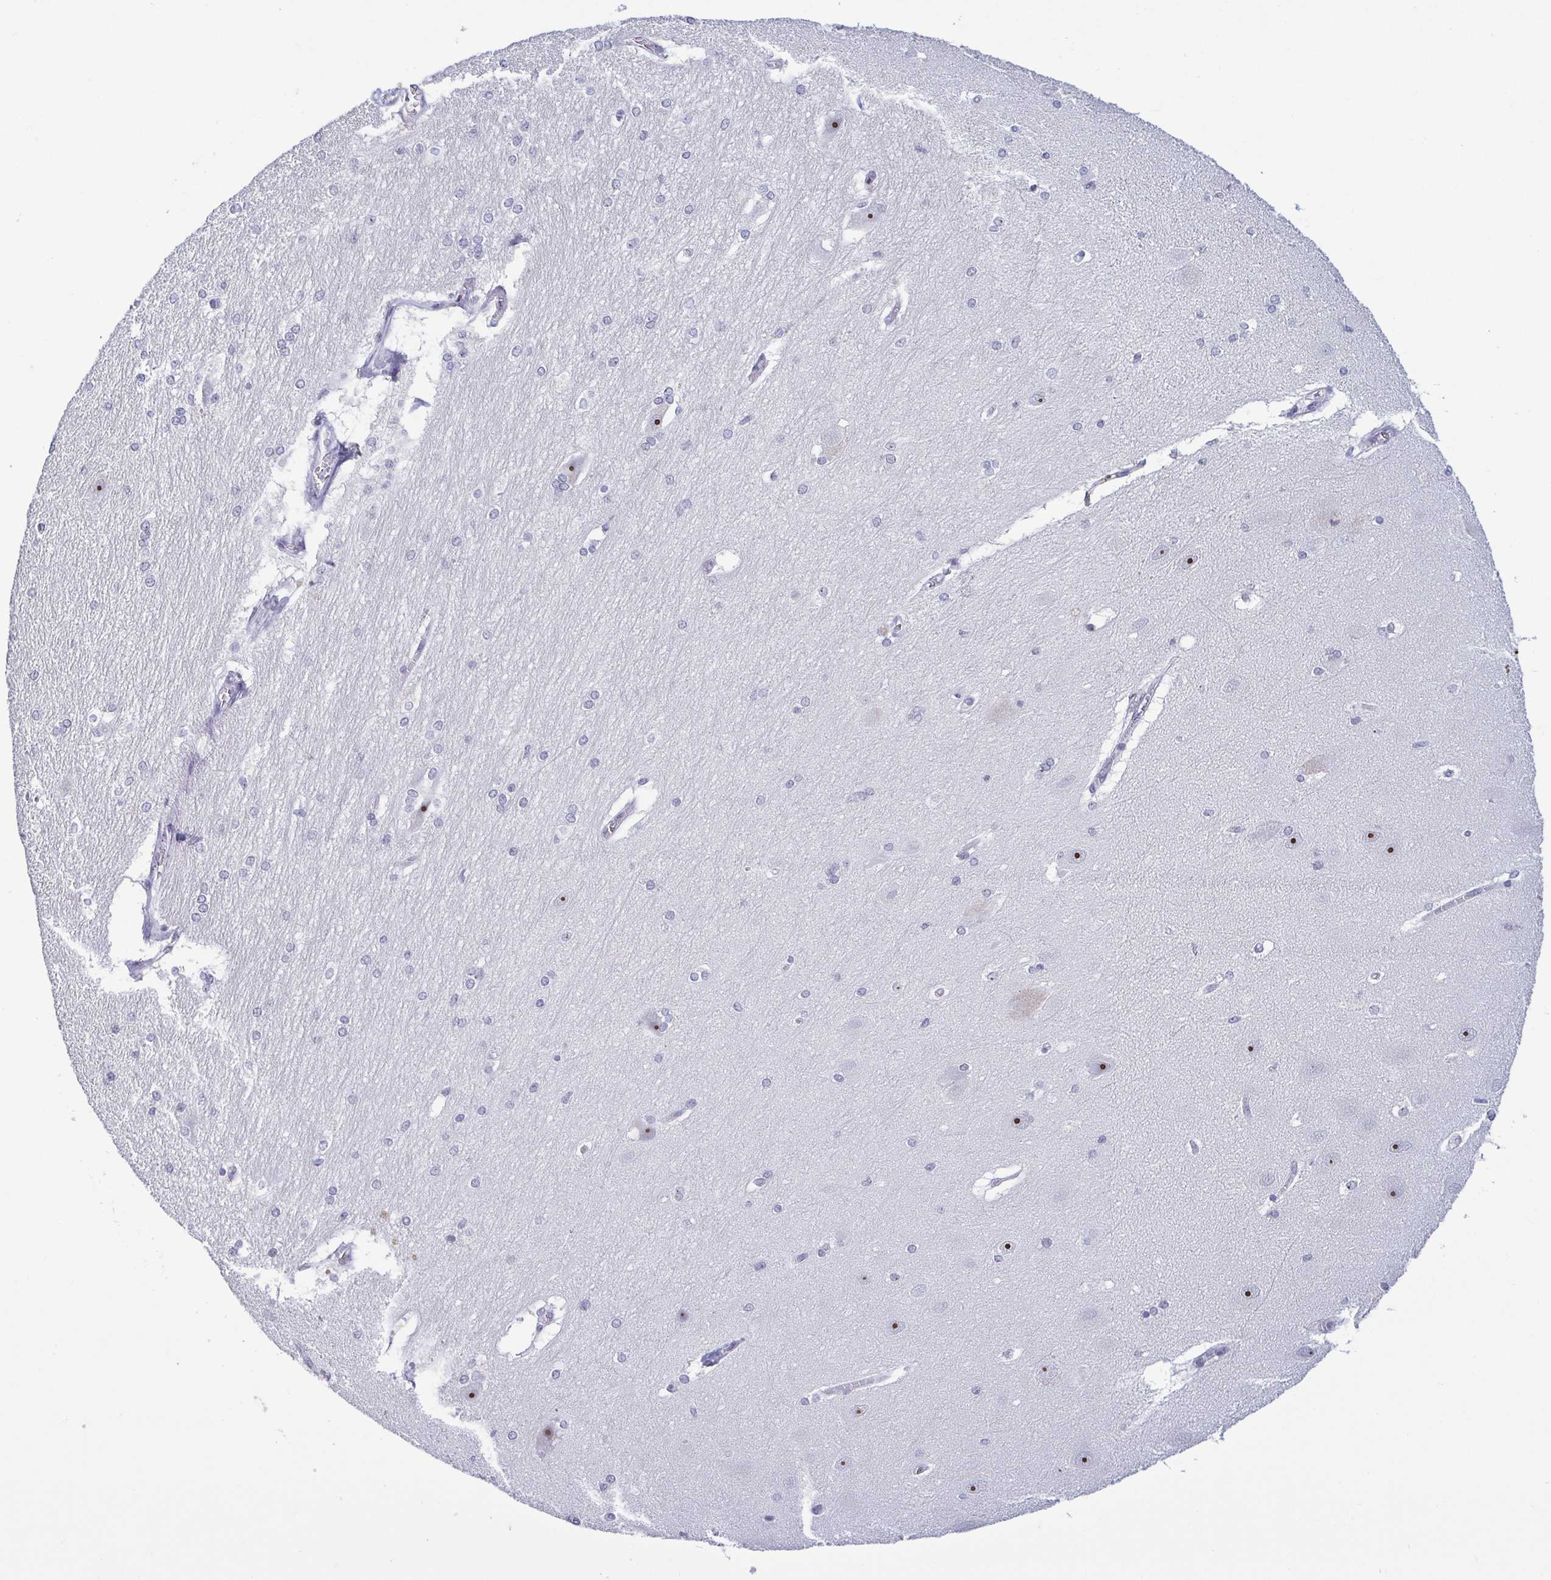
{"staining": {"intensity": "negative", "quantity": "none", "location": "none"}, "tissue": "hippocampus", "cell_type": "Glial cells", "image_type": "normal", "snomed": [{"axis": "morphology", "description": "Normal tissue, NOS"}, {"axis": "topography", "description": "Cerebral cortex"}, {"axis": "topography", "description": "Hippocampus"}], "caption": "Immunohistochemistry (IHC) photomicrograph of benign human hippocampus stained for a protein (brown), which reveals no staining in glial cells.", "gene": "BZW1", "patient": {"sex": "female", "age": 19}}